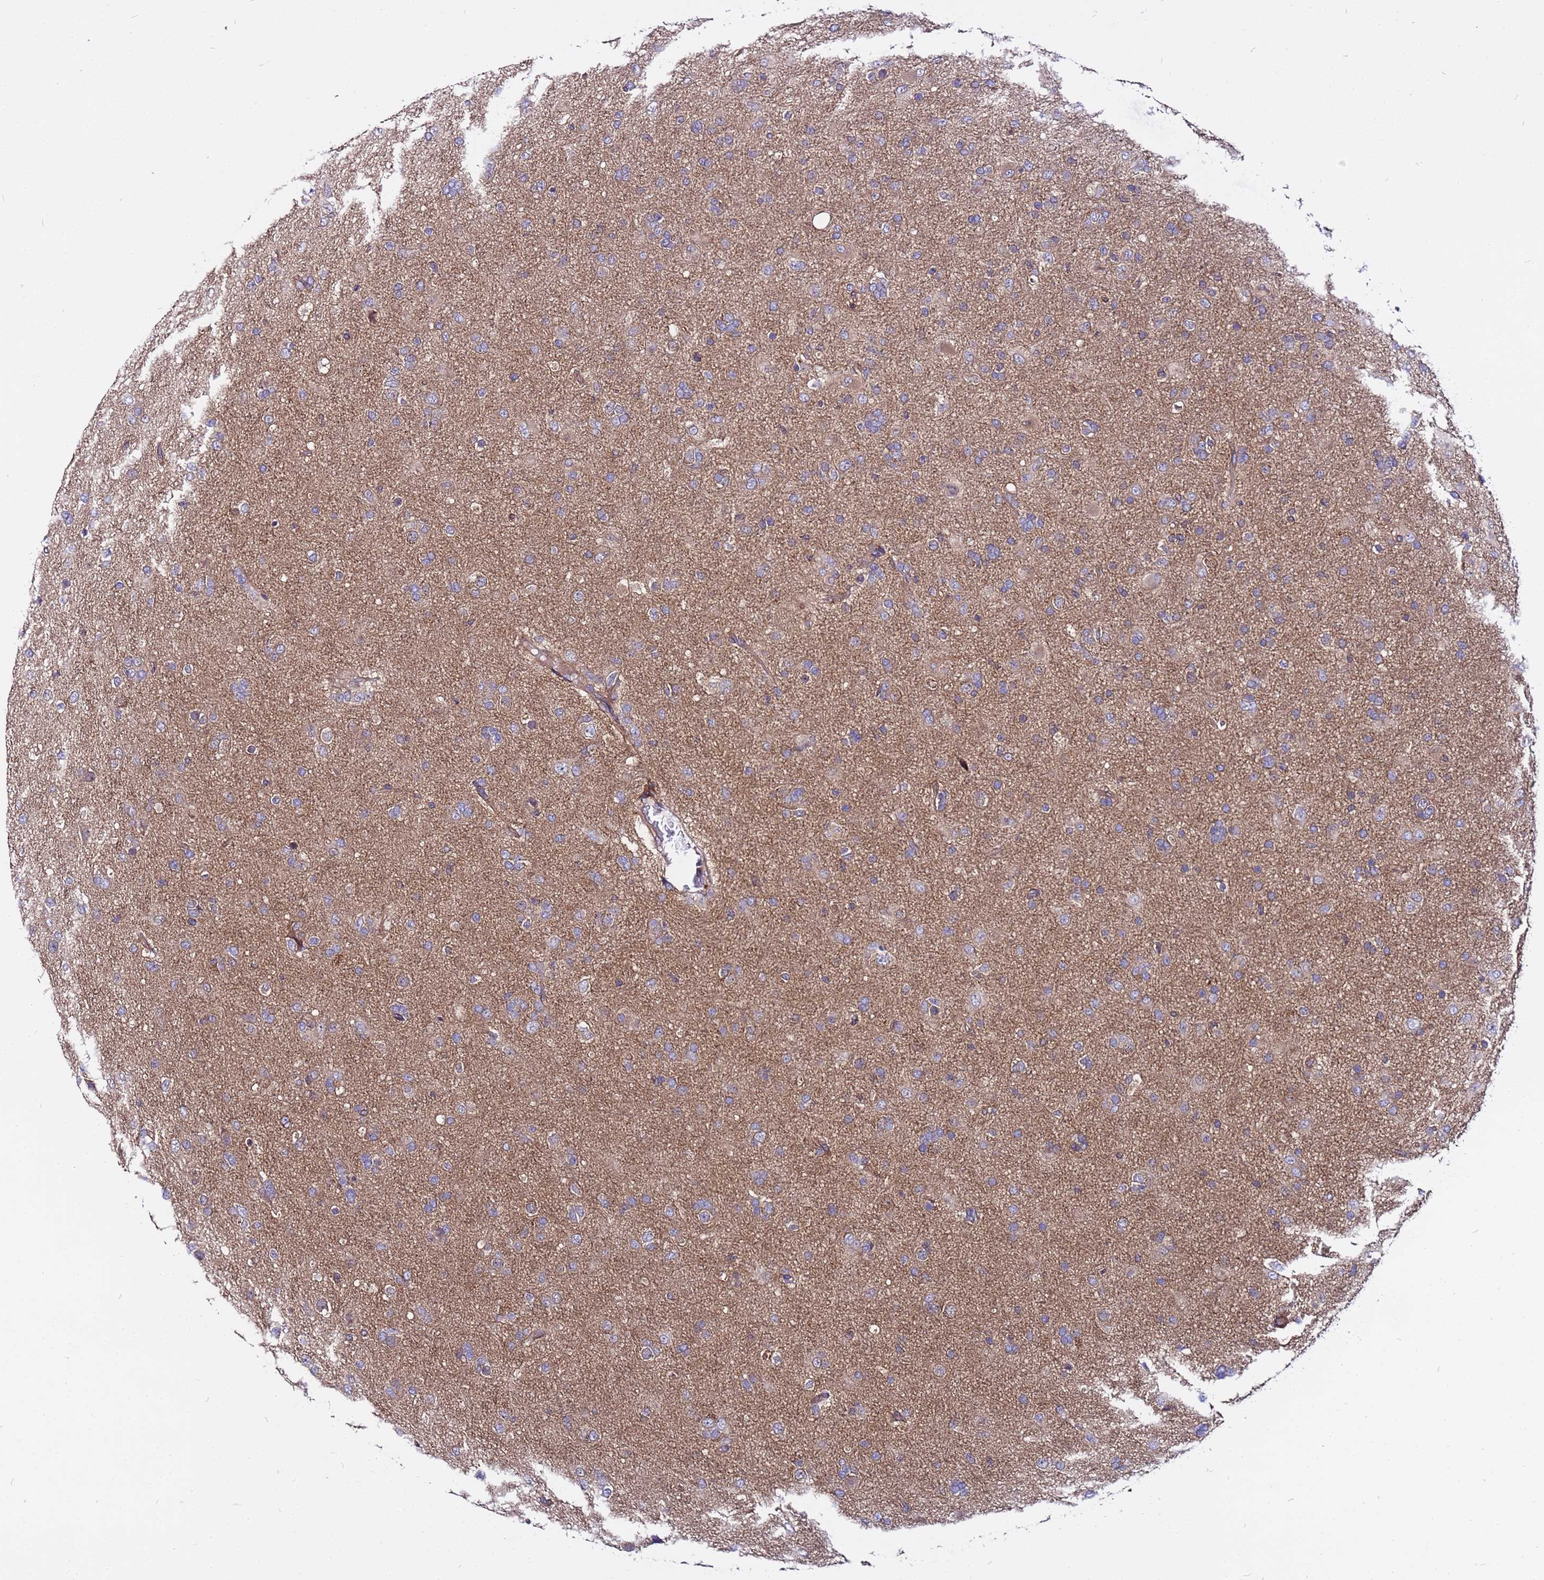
{"staining": {"intensity": "negative", "quantity": "none", "location": "none"}, "tissue": "glioma", "cell_type": "Tumor cells", "image_type": "cancer", "snomed": [{"axis": "morphology", "description": "Glioma, malignant, Low grade"}, {"axis": "topography", "description": "Brain"}], "caption": "High power microscopy histopathology image of an IHC histopathology image of glioma, revealing no significant staining in tumor cells.", "gene": "STK38", "patient": {"sex": "male", "age": 65}}